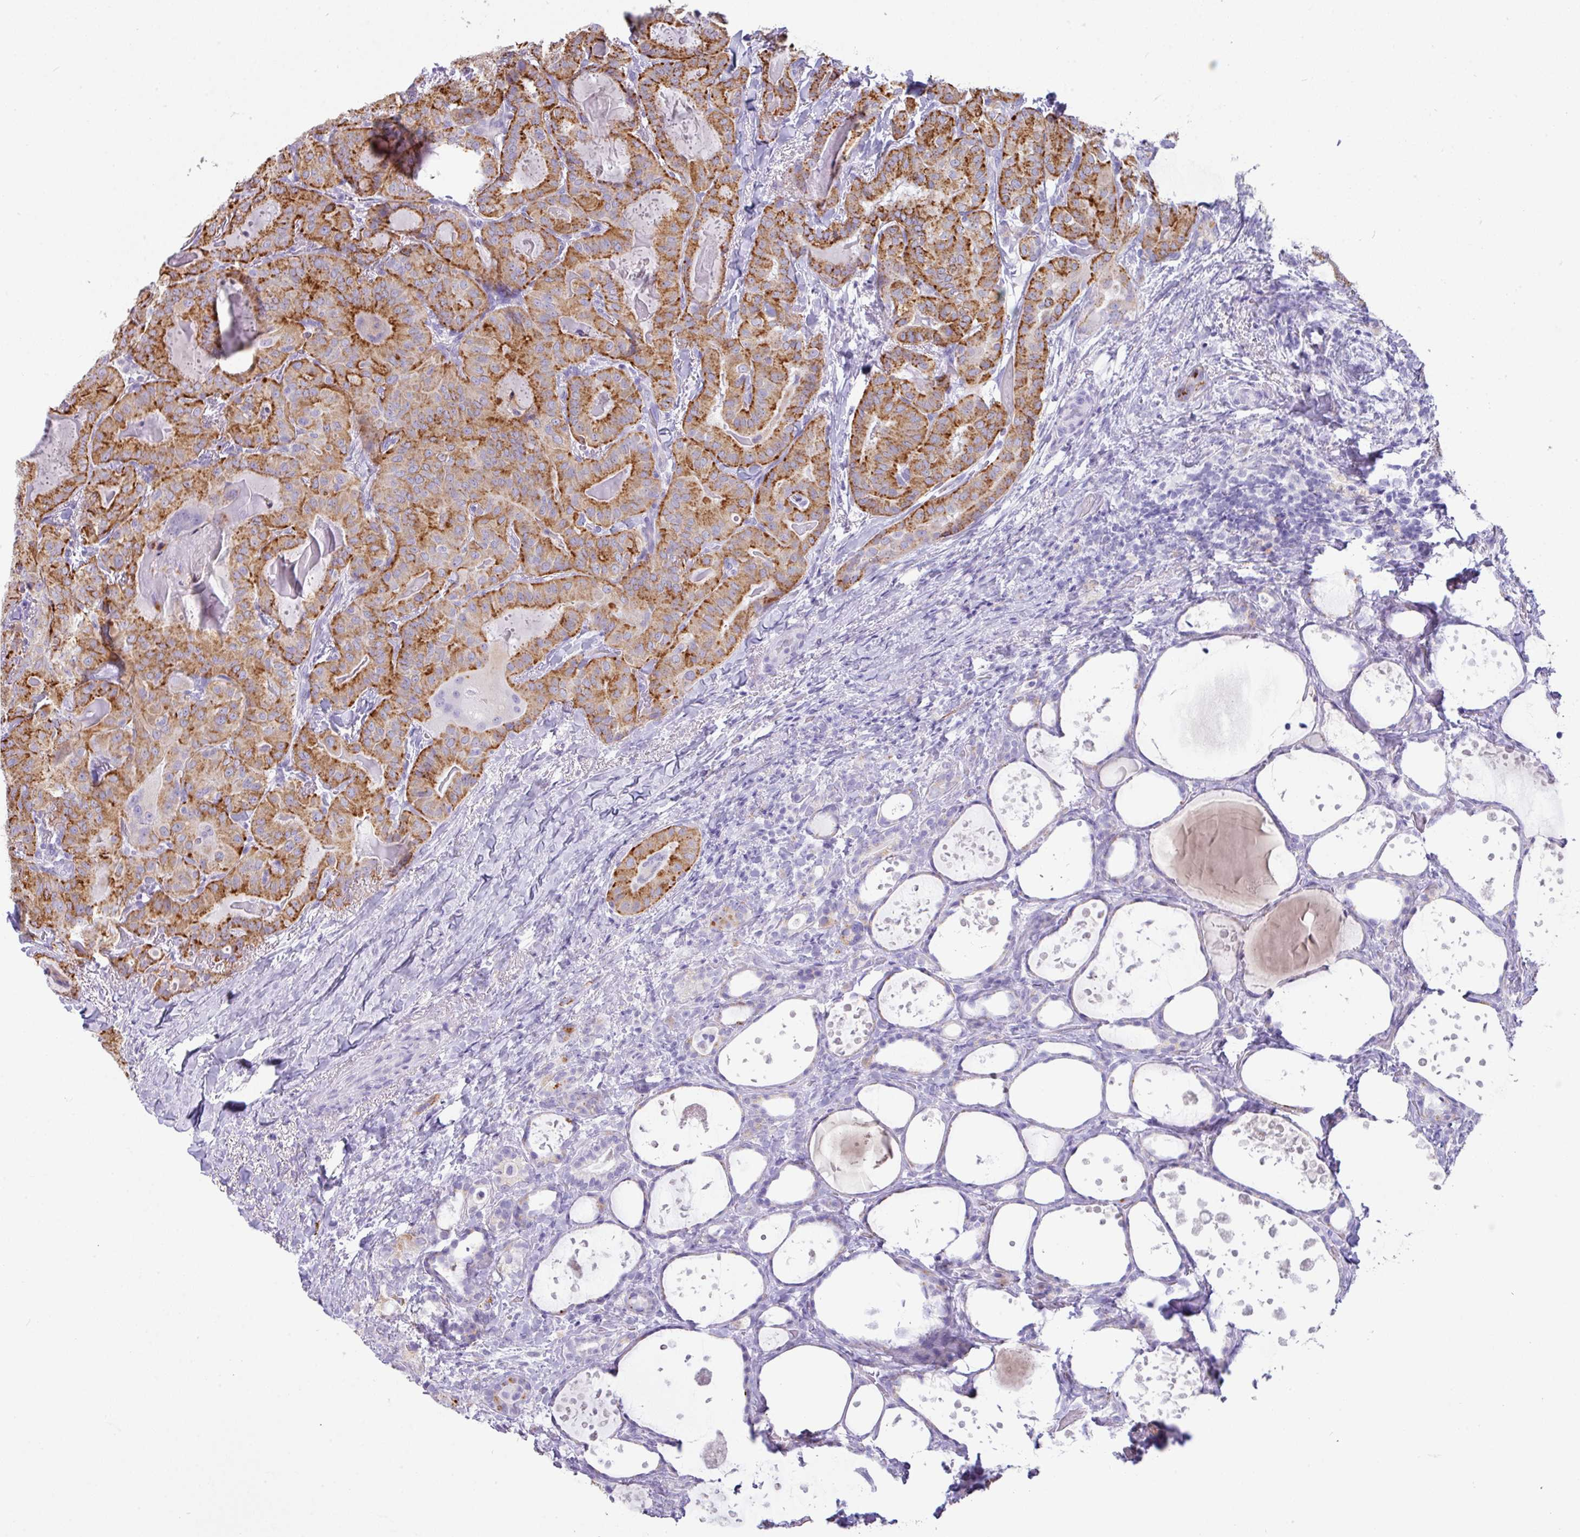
{"staining": {"intensity": "strong", "quantity": ">75%", "location": "cytoplasmic/membranous"}, "tissue": "thyroid cancer", "cell_type": "Tumor cells", "image_type": "cancer", "snomed": [{"axis": "morphology", "description": "Papillary adenocarcinoma, NOS"}, {"axis": "topography", "description": "Thyroid gland"}], "caption": "Immunohistochemistry (IHC) of human thyroid cancer (papillary adenocarcinoma) shows high levels of strong cytoplasmic/membranous expression in approximately >75% of tumor cells. (Brightfield microscopy of DAB IHC at high magnification).", "gene": "NCCRP1", "patient": {"sex": "female", "age": 68}}